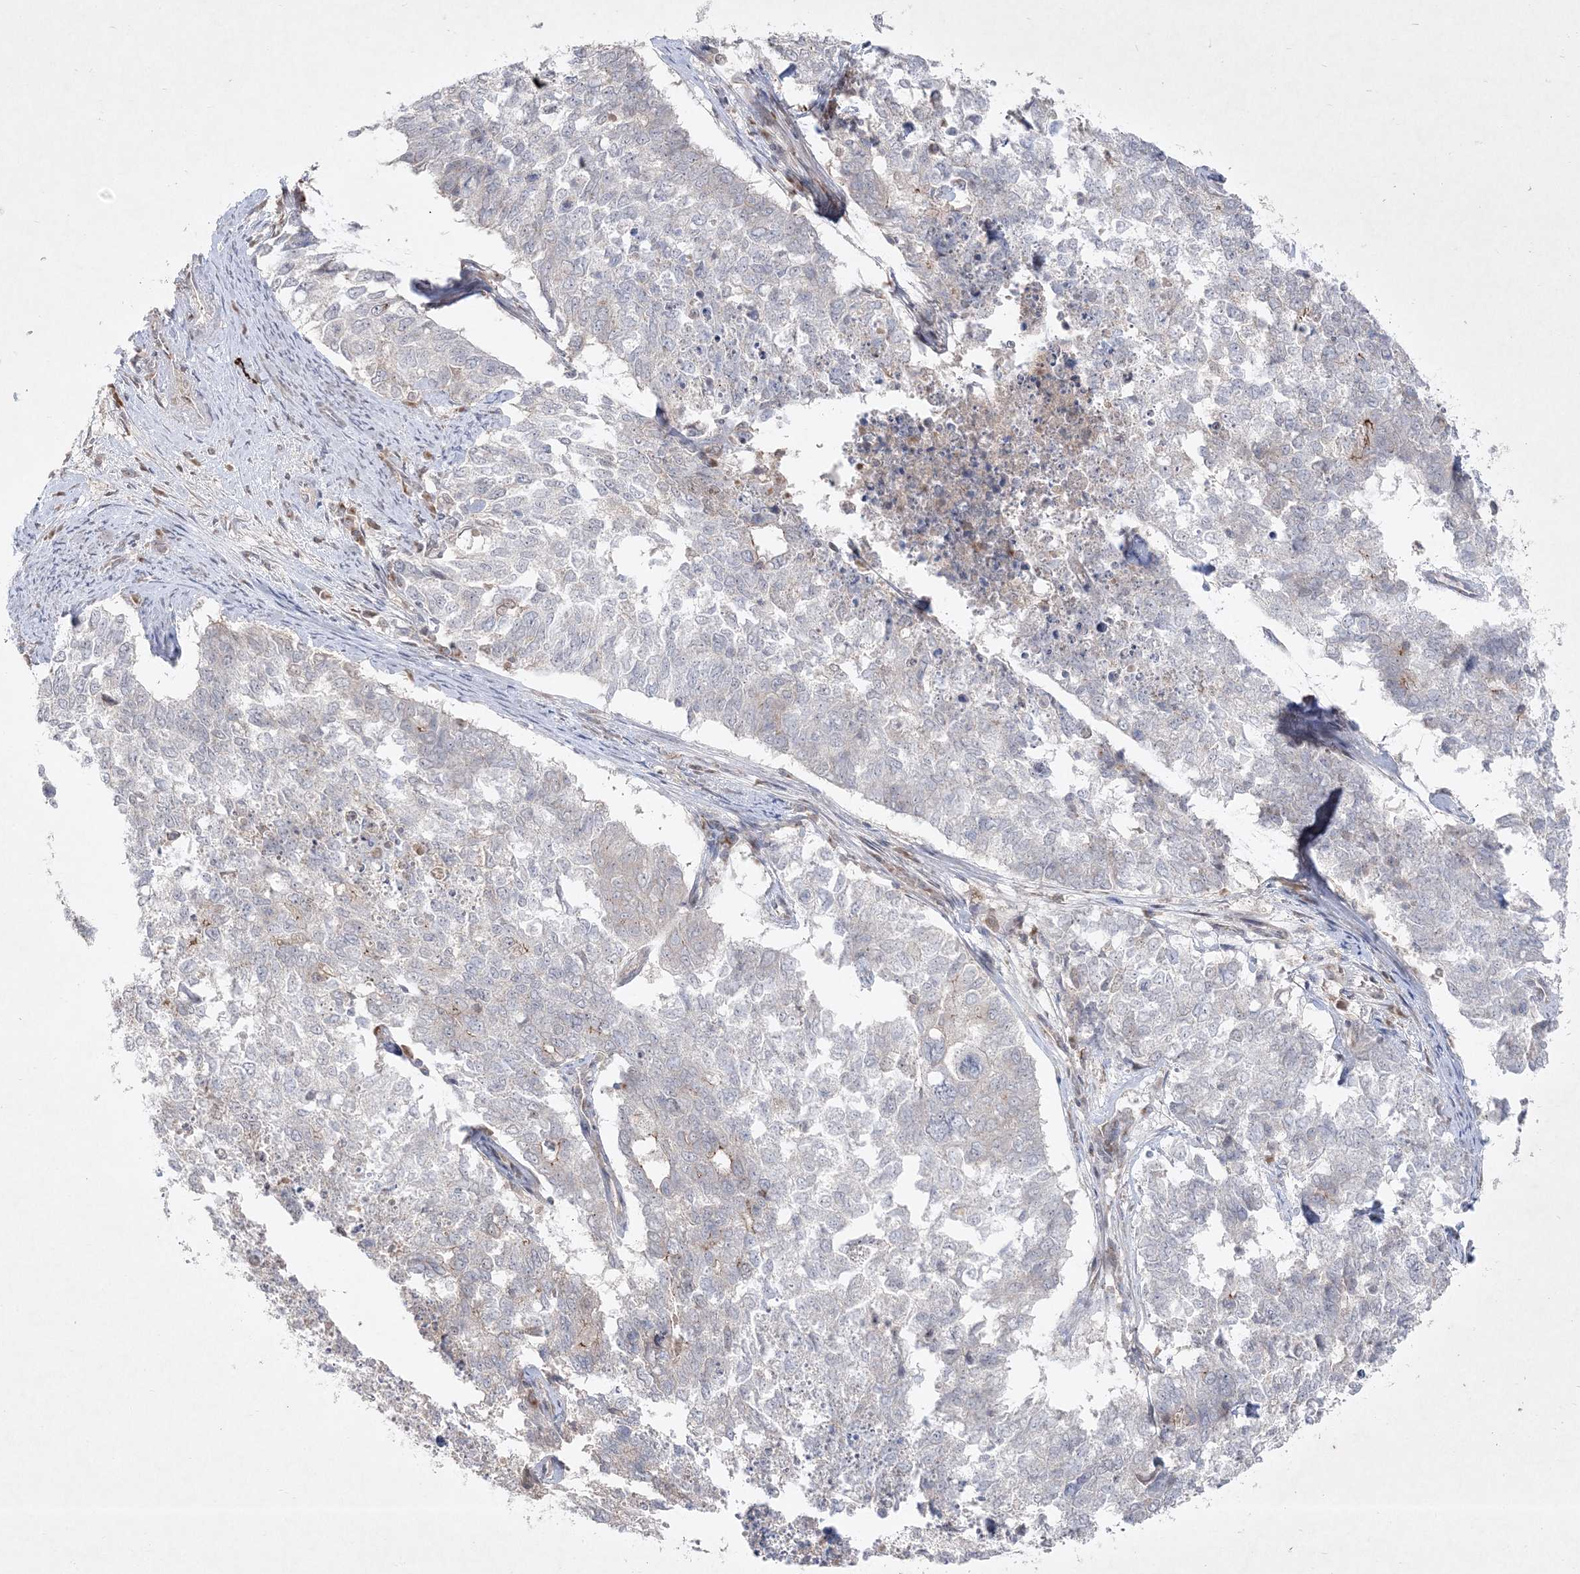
{"staining": {"intensity": "negative", "quantity": "none", "location": "none"}, "tissue": "cervical cancer", "cell_type": "Tumor cells", "image_type": "cancer", "snomed": [{"axis": "morphology", "description": "Squamous cell carcinoma, NOS"}, {"axis": "topography", "description": "Cervix"}], "caption": "Tumor cells are negative for brown protein staining in squamous cell carcinoma (cervical).", "gene": "CLNK", "patient": {"sex": "female", "age": 63}}